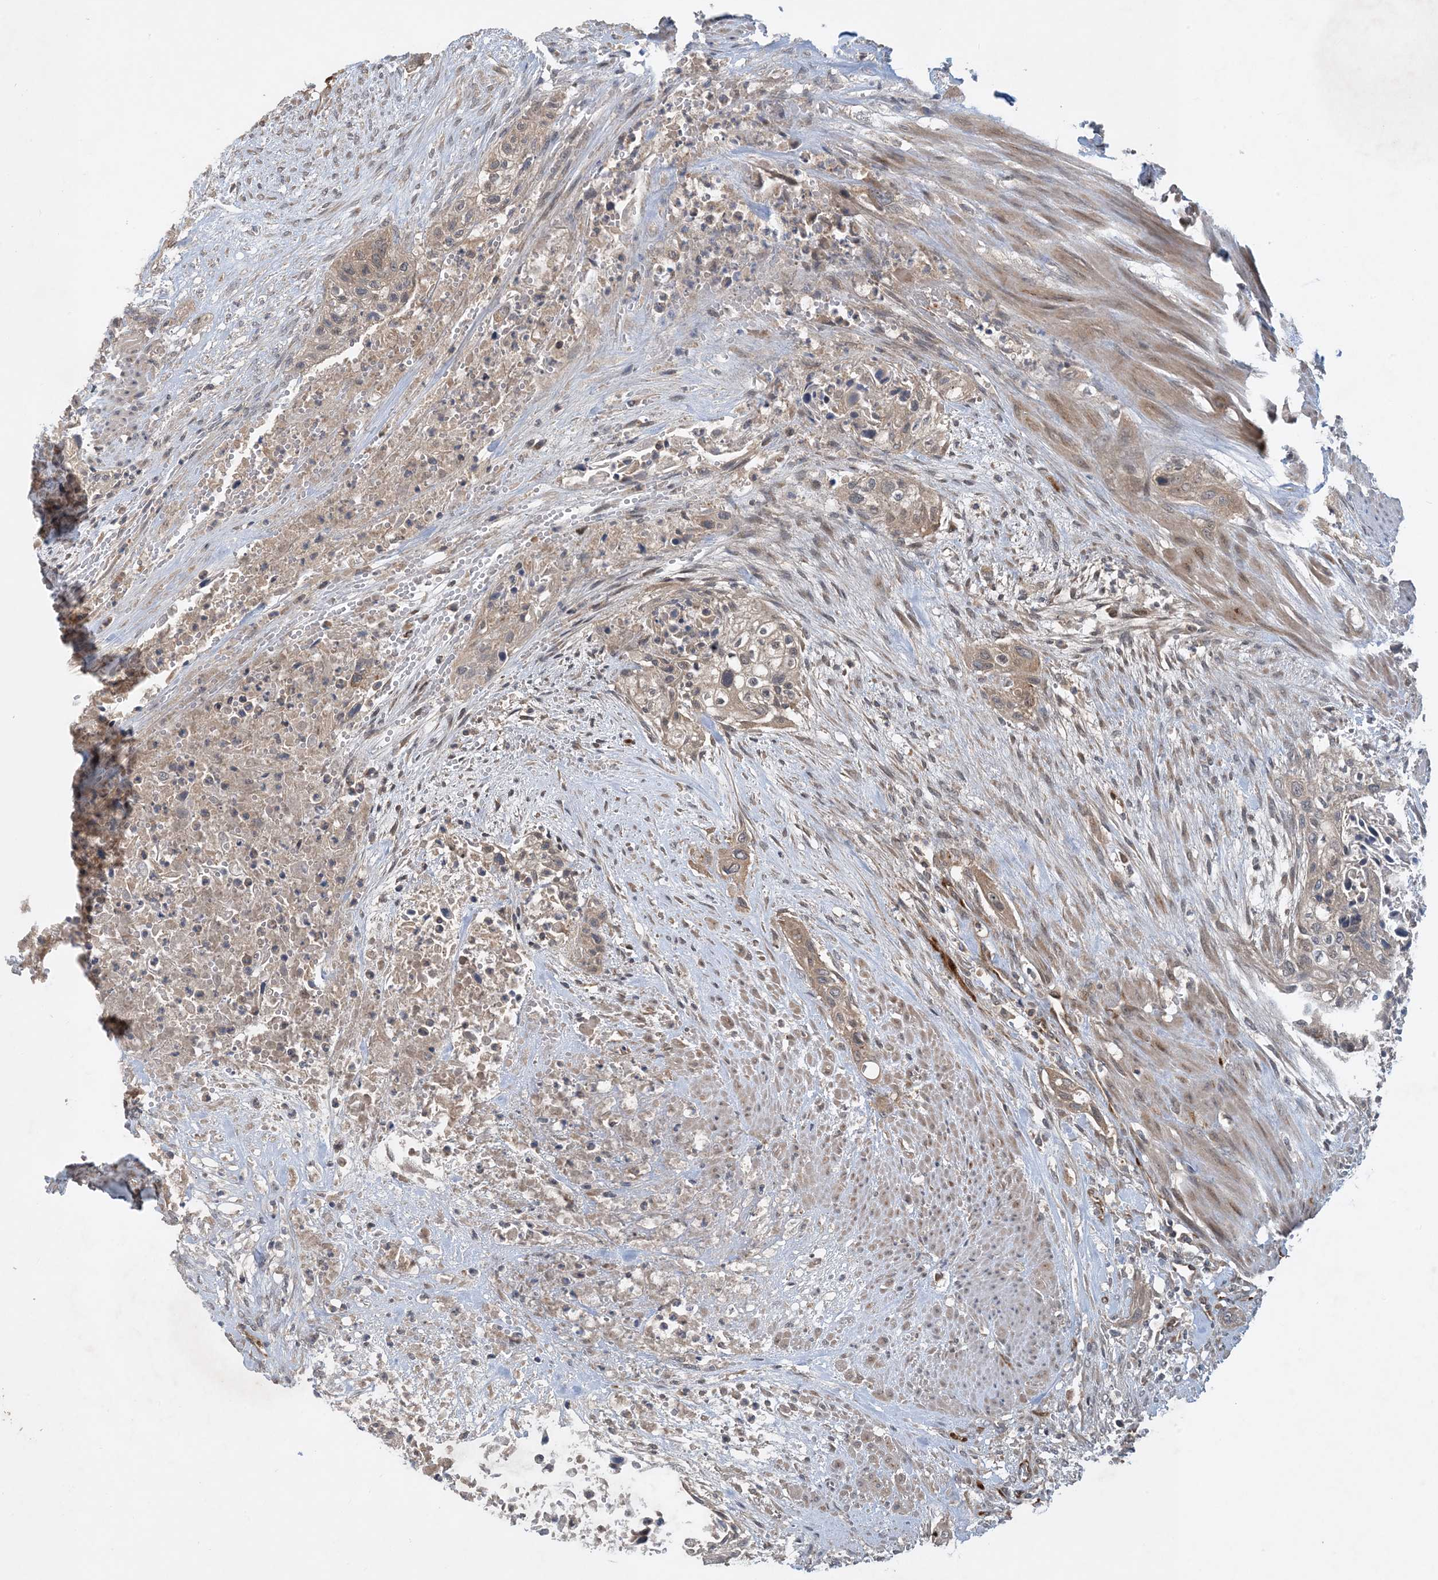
{"staining": {"intensity": "weak", "quantity": ">75%", "location": "cytoplasmic/membranous"}, "tissue": "urothelial cancer", "cell_type": "Tumor cells", "image_type": "cancer", "snomed": [{"axis": "morphology", "description": "Urothelial carcinoma, High grade"}, {"axis": "topography", "description": "Urinary bladder"}], "caption": "Immunohistochemical staining of human urothelial cancer displays weak cytoplasmic/membranous protein expression in about >75% of tumor cells.", "gene": "TINAG", "patient": {"sex": "male", "age": 35}}